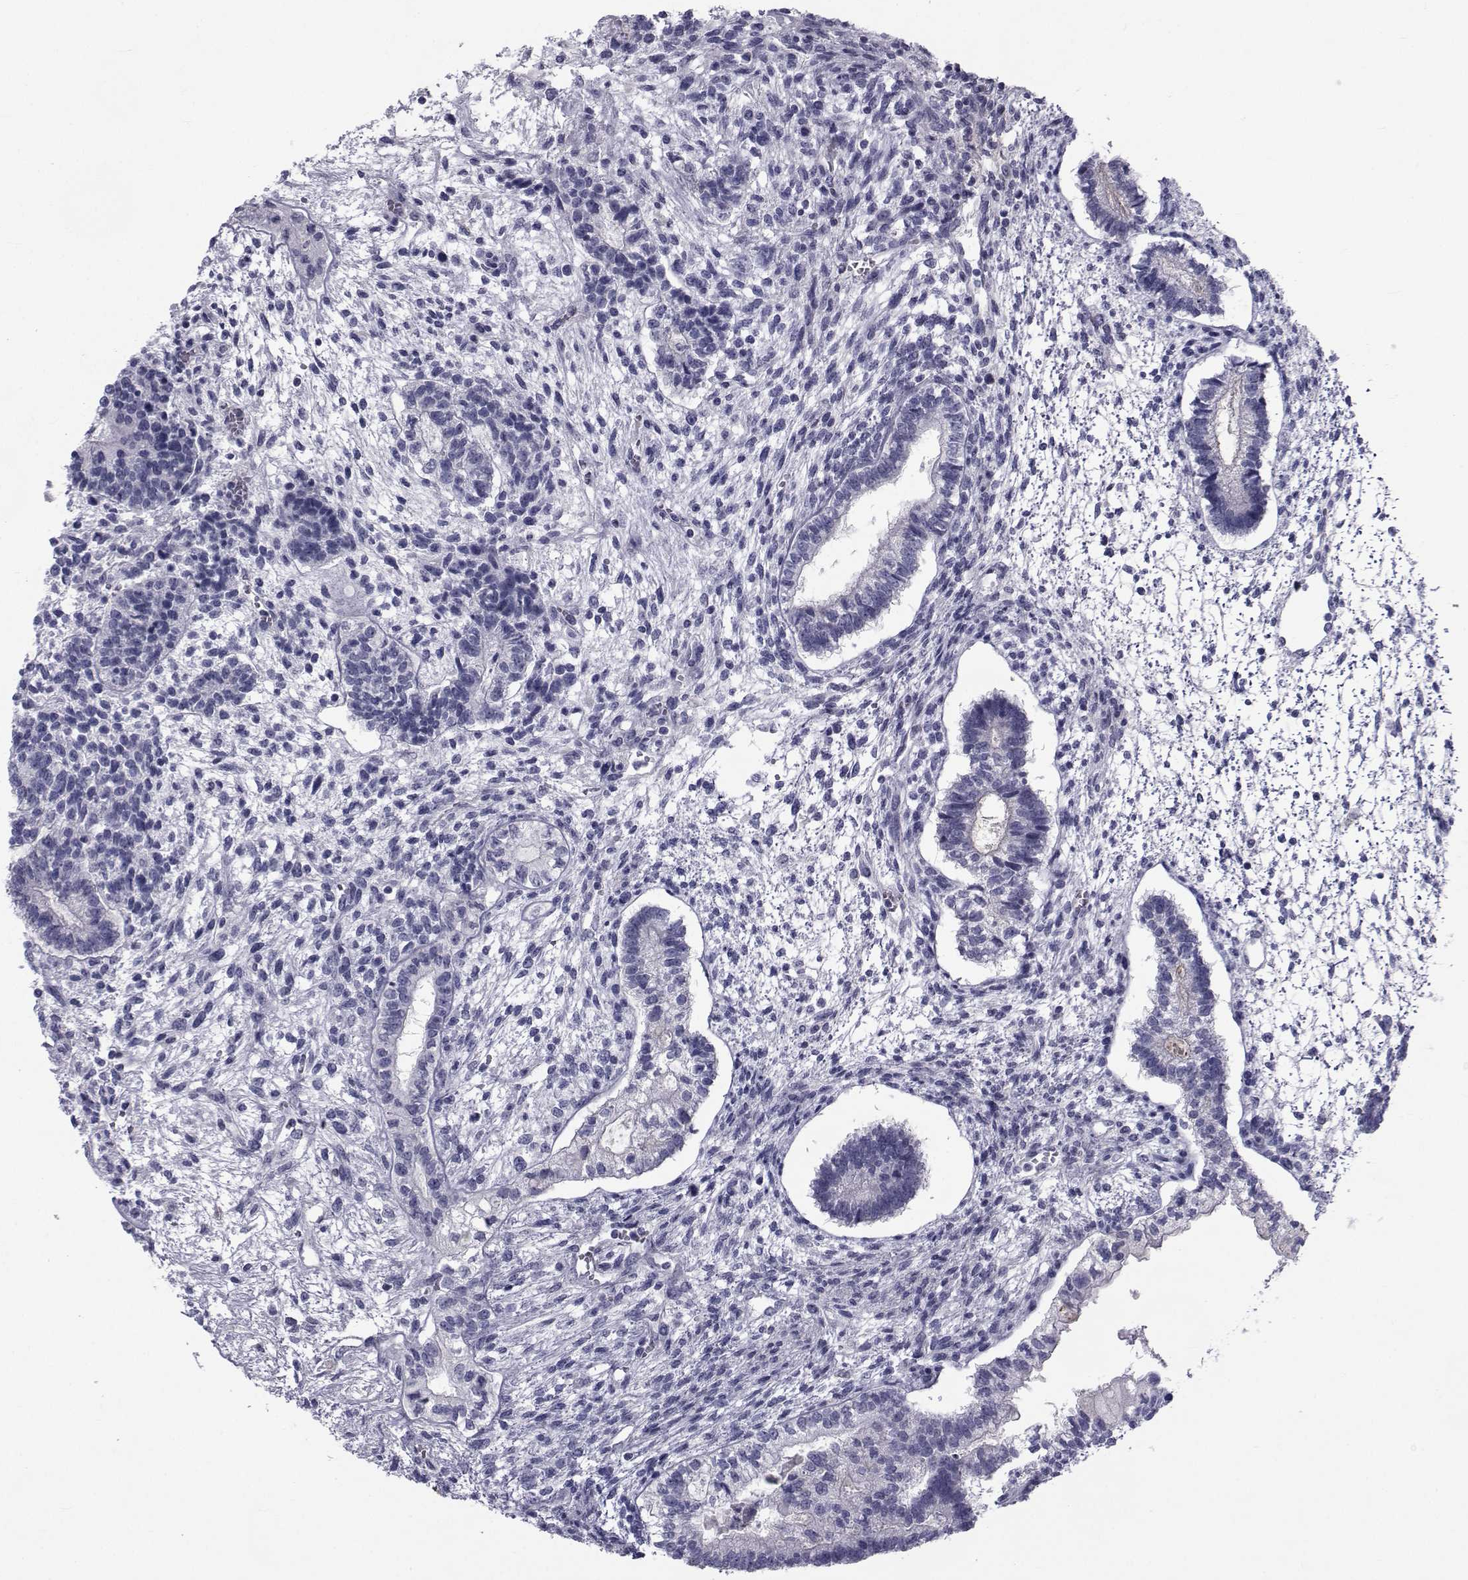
{"staining": {"intensity": "negative", "quantity": "none", "location": "none"}, "tissue": "testis cancer", "cell_type": "Tumor cells", "image_type": "cancer", "snomed": [{"axis": "morphology", "description": "Carcinoma, Embryonal, NOS"}, {"axis": "topography", "description": "Testis"}], "caption": "Protein analysis of testis embryonal carcinoma displays no significant expression in tumor cells.", "gene": "FDXR", "patient": {"sex": "male", "age": 37}}